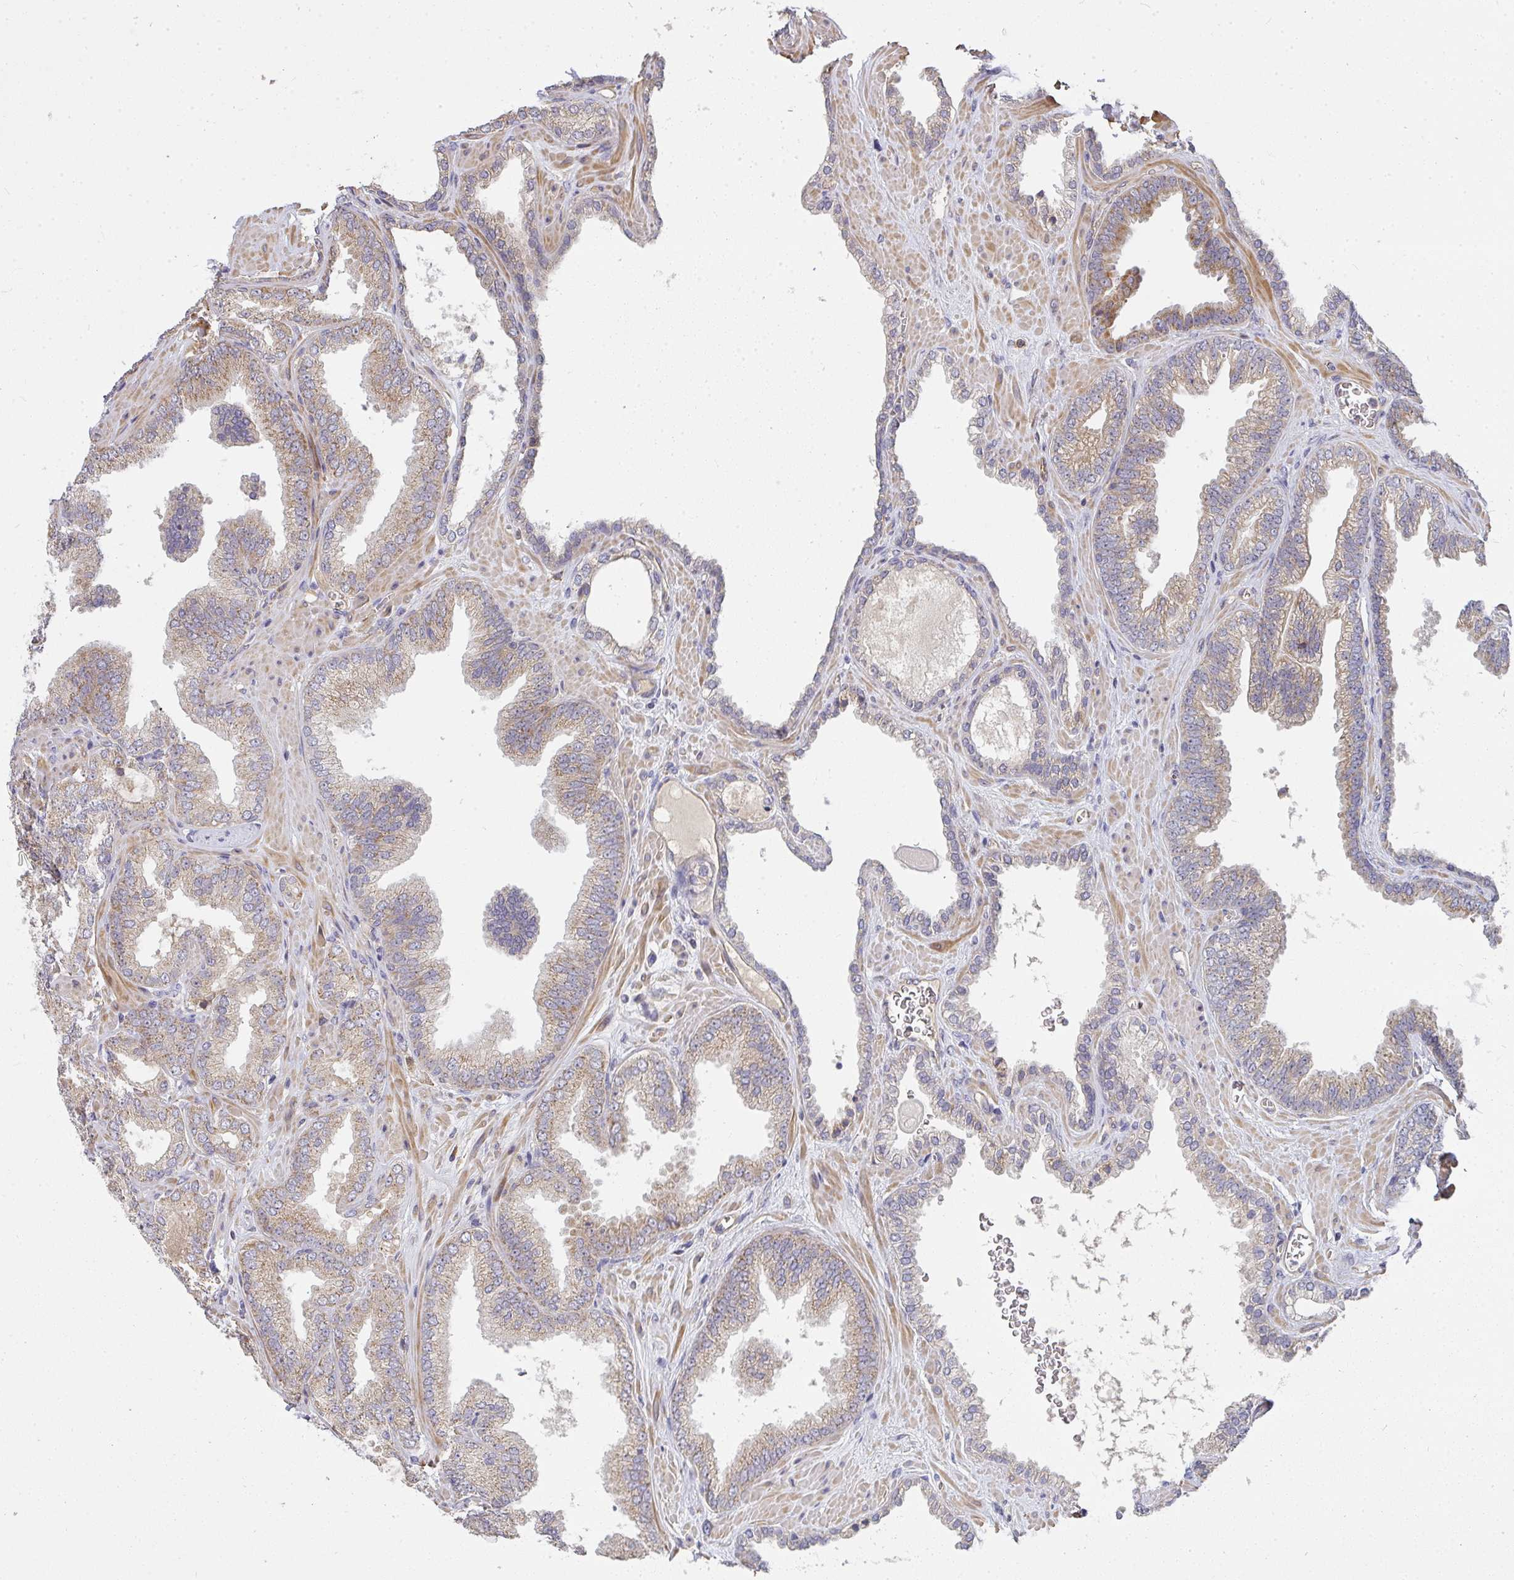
{"staining": {"intensity": "weak", "quantity": "25%-75%", "location": "cytoplasmic/membranous"}, "tissue": "prostate cancer", "cell_type": "Tumor cells", "image_type": "cancer", "snomed": [{"axis": "morphology", "description": "Adenocarcinoma, High grade"}, {"axis": "topography", "description": "Prostate"}], "caption": "The image demonstrates staining of high-grade adenocarcinoma (prostate), revealing weak cytoplasmic/membranous protein positivity (brown color) within tumor cells.", "gene": "B4GALT6", "patient": {"sex": "male", "age": 68}}